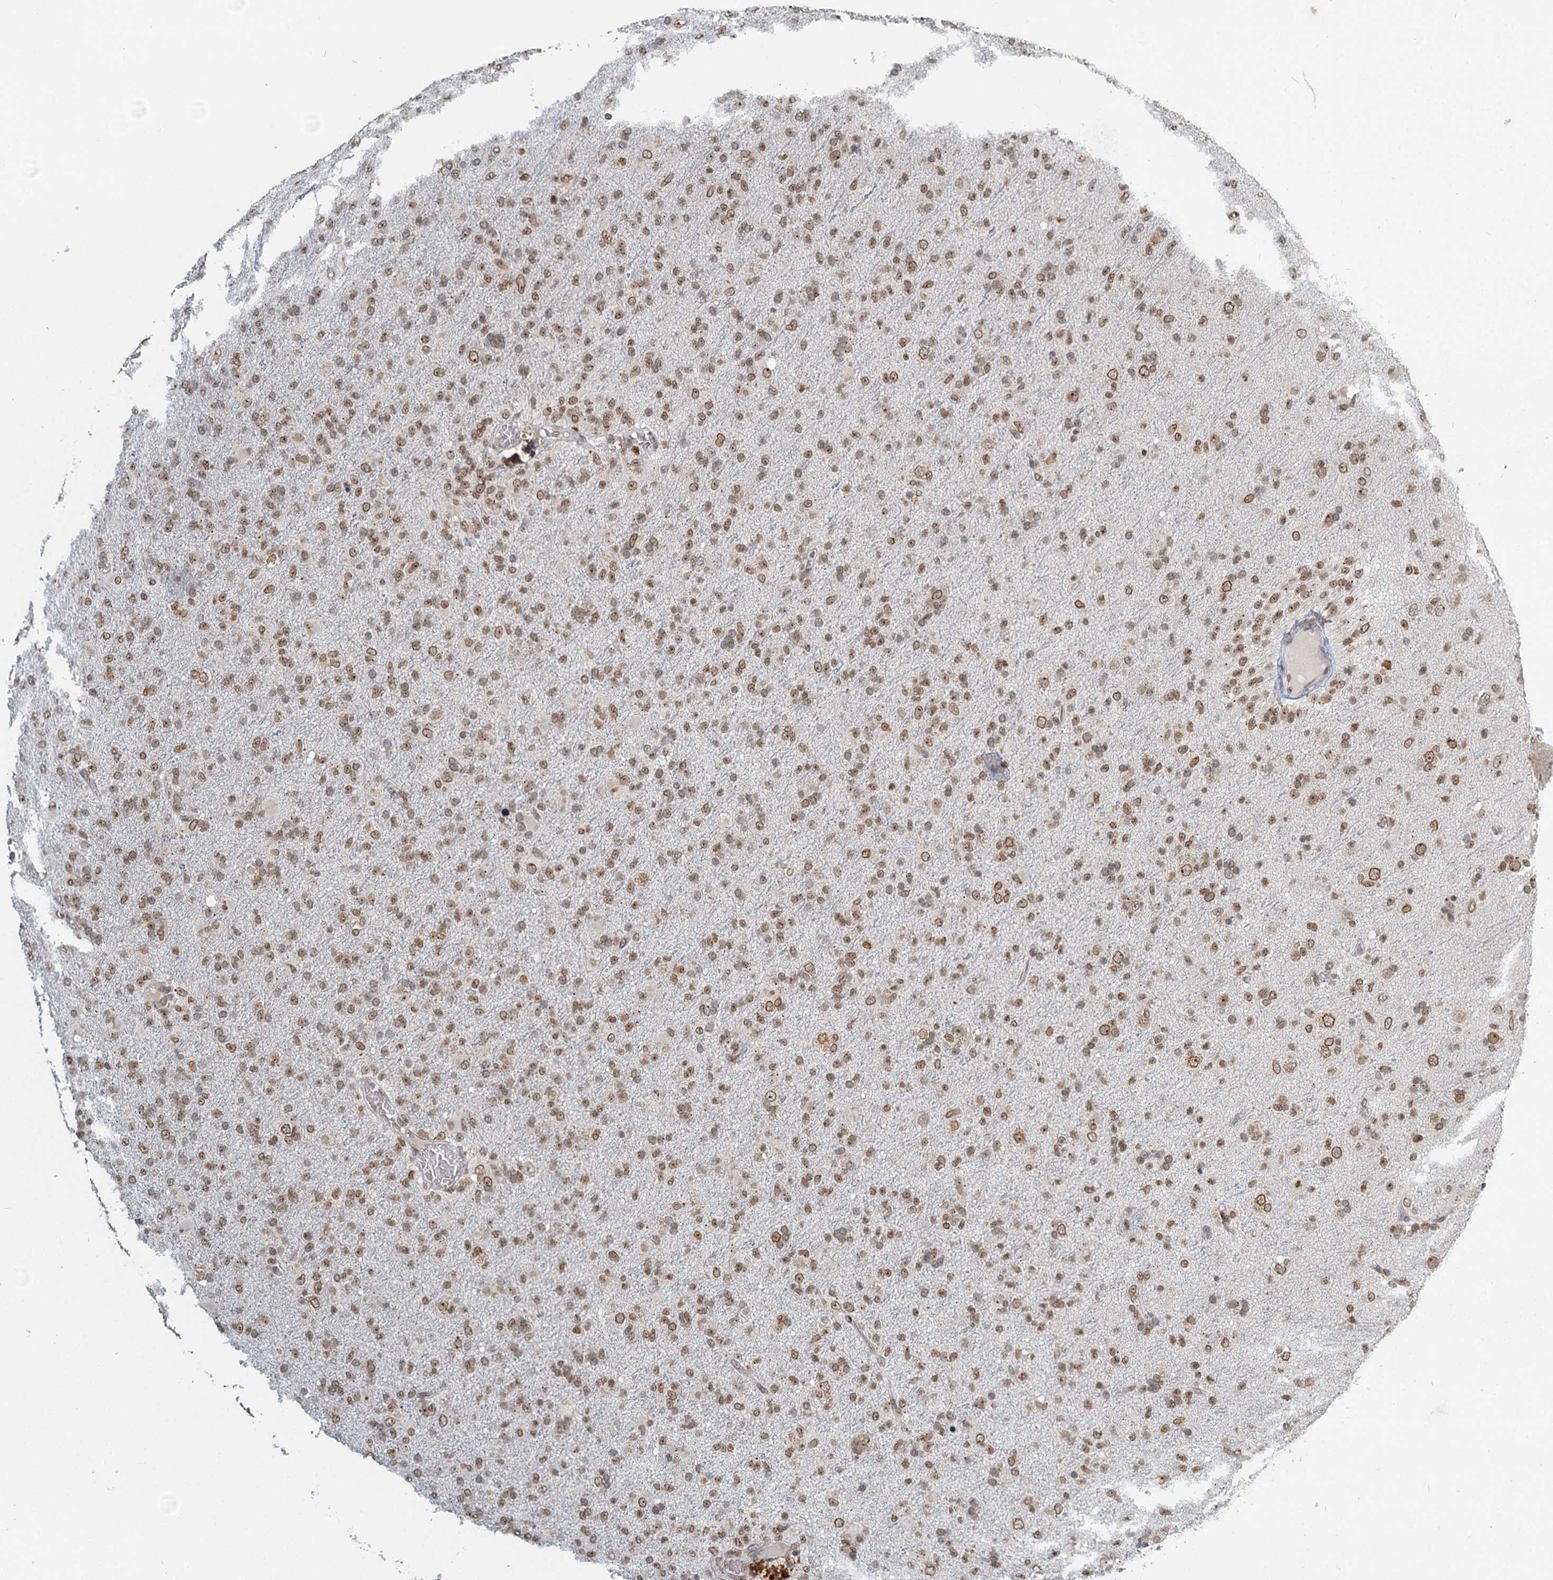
{"staining": {"intensity": "moderate", "quantity": ">75%", "location": "cytoplasmic/membranous,nuclear"}, "tissue": "glioma", "cell_type": "Tumor cells", "image_type": "cancer", "snomed": [{"axis": "morphology", "description": "Glioma, malignant, Low grade"}, {"axis": "topography", "description": "Brain"}], "caption": "Immunohistochemistry (DAB) staining of glioma shows moderate cytoplasmic/membranous and nuclear protein expression in approximately >75% of tumor cells. (DAB (3,3'-diaminobenzidine) IHC with brightfield microscopy, high magnification).", "gene": "TREX1", "patient": {"sex": "male", "age": 65}}